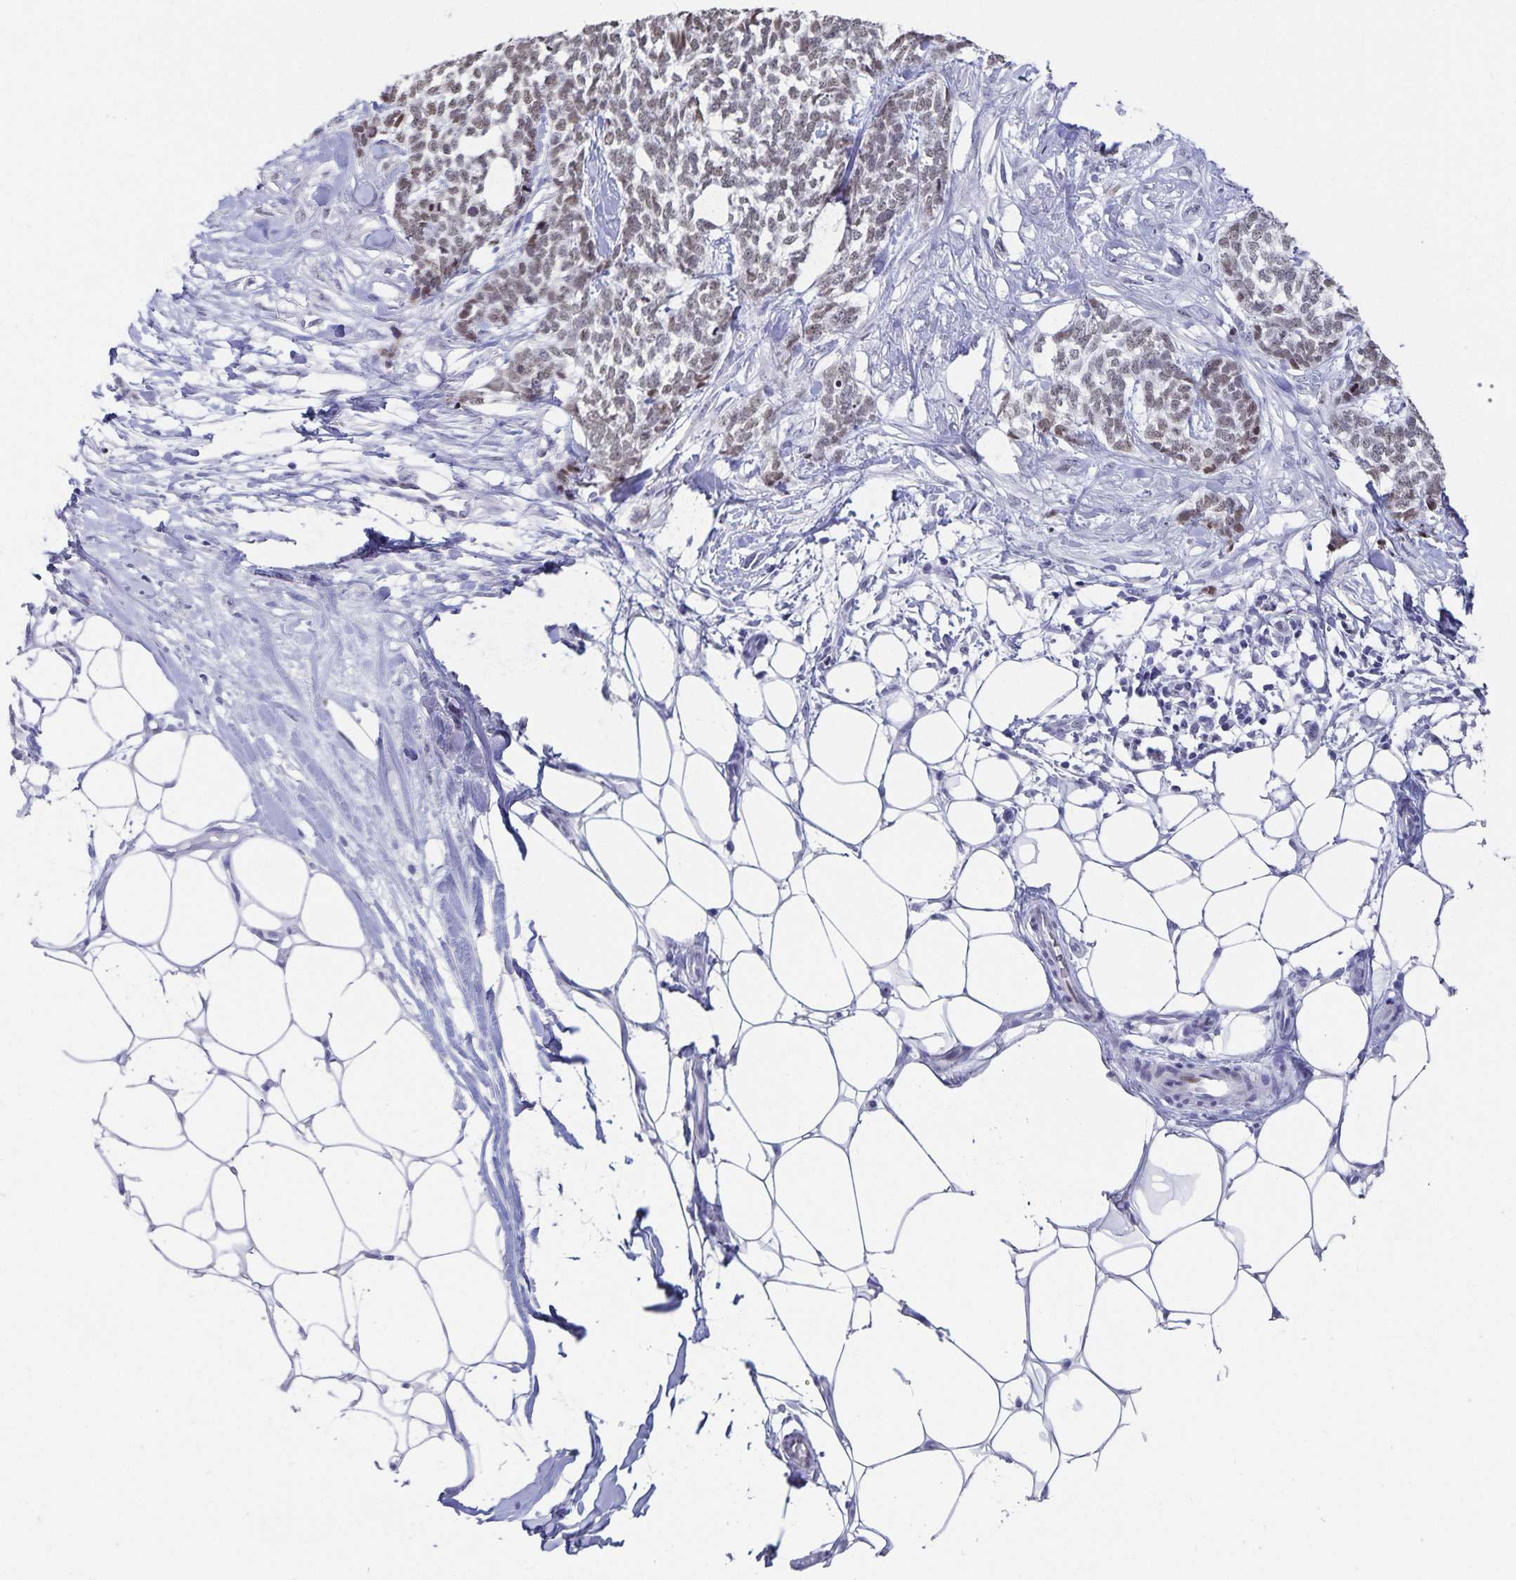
{"staining": {"intensity": "weak", "quantity": ">75%", "location": "nuclear"}, "tissue": "skin cancer", "cell_type": "Tumor cells", "image_type": "cancer", "snomed": [{"axis": "morphology", "description": "Basal cell carcinoma"}, {"axis": "topography", "description": "Skin"}], "caption": "The histopathology image exhibits immunohistochemical staining of basal cell carcinoma (skin). There is weak nuclear expression is appreciated in about >75% of tumor cells.", "gene": "HMGB3", "patient": {"sex": "female", "age": 59}}